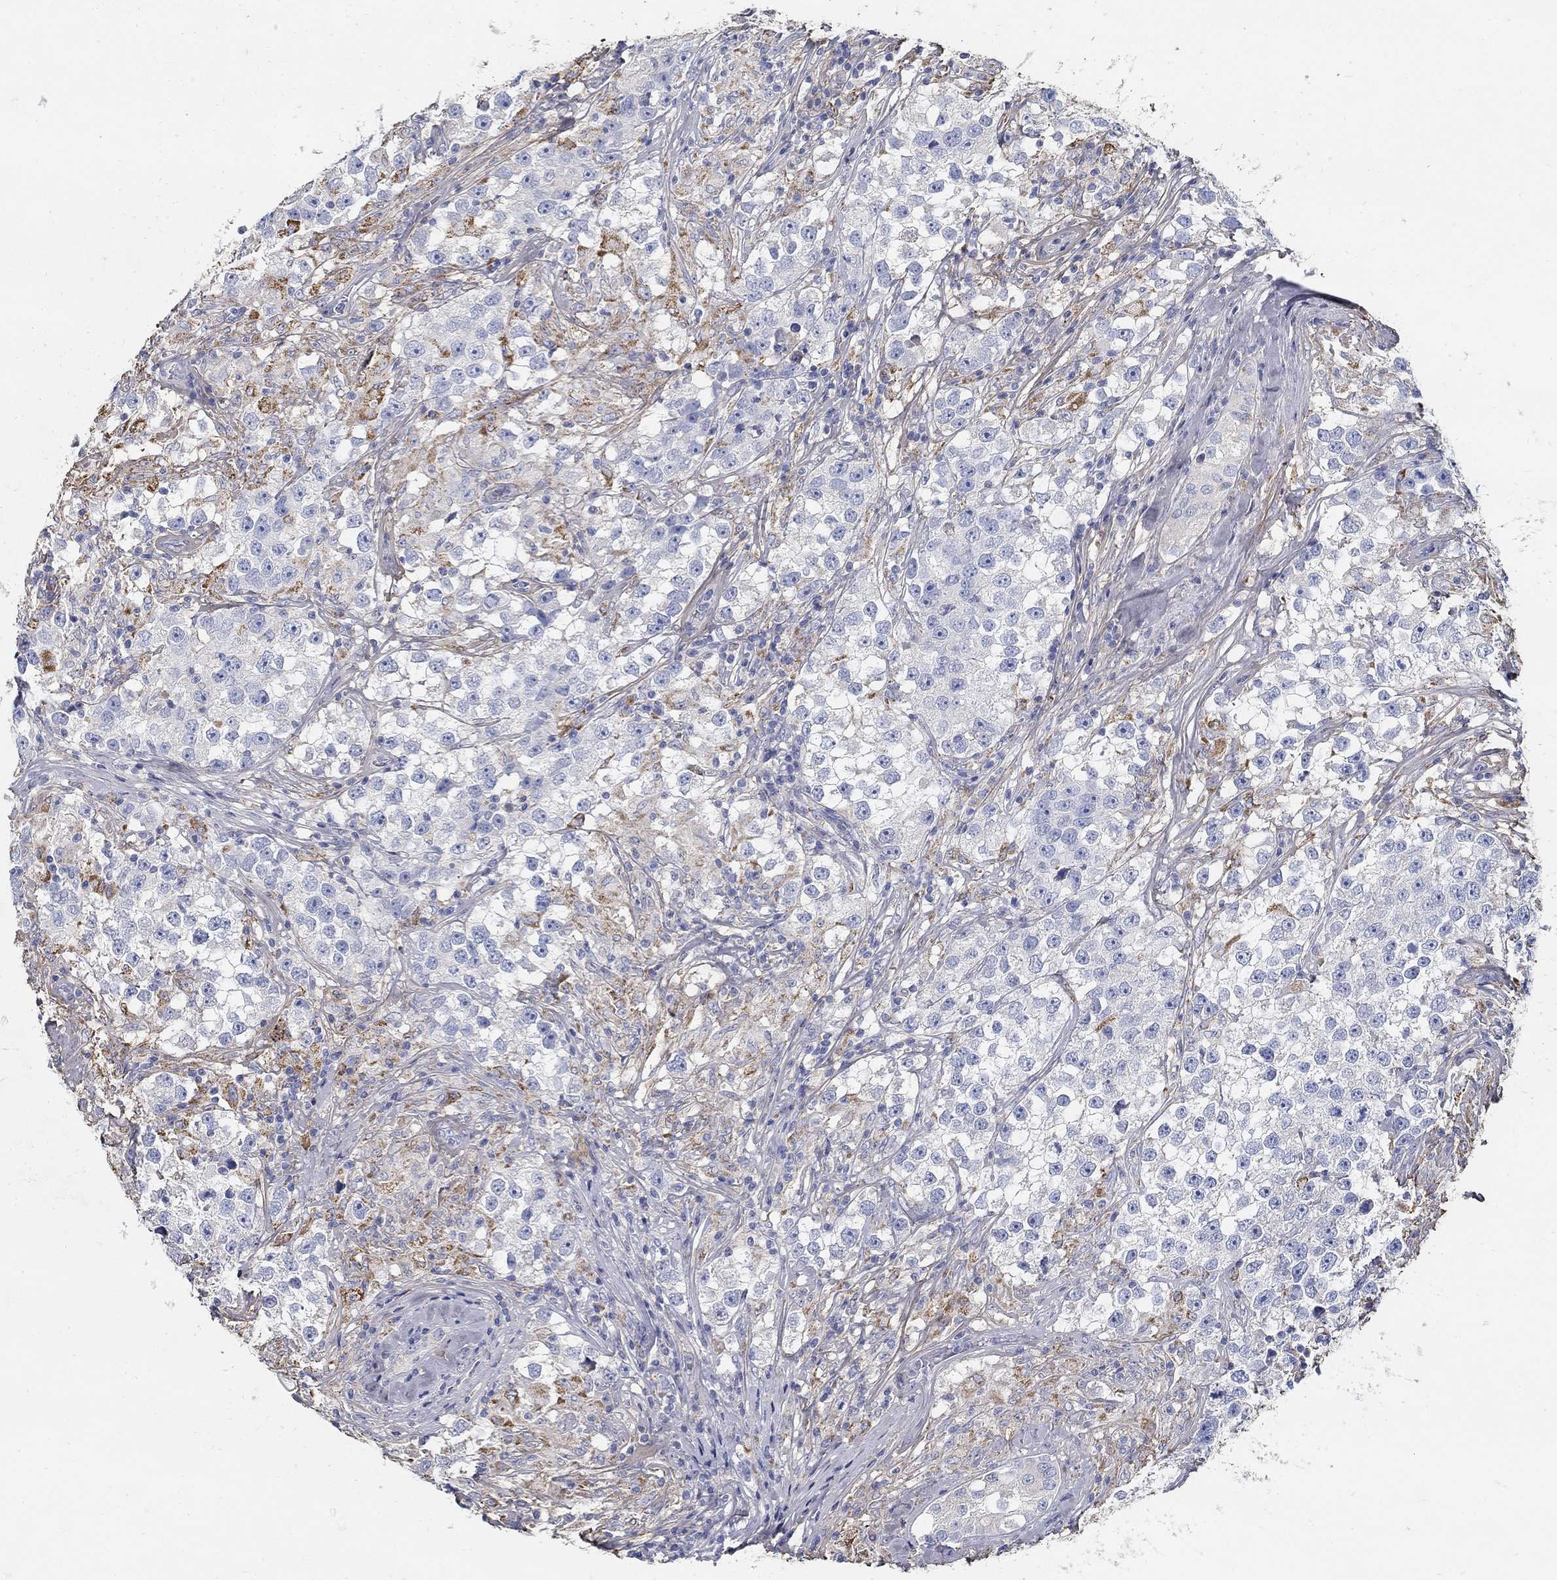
{"staining": {"intensity": "negative", "quantity": "none", "location": "none"}, "tissue": "testis cancer", "cell_type": "Tumor cells", "image_type": "cancer", "snomed": [{"axis": "morphology", "description": "Seminoma, NOS"}, {"axis": "topography", "description": "Testis"}], "caption": "A photomicrograph of testis seminoma stained for a protein reveals no brown staining in tumor cells.", "gene": "TGFBI", "patient": {"sex": "male", "age": 46}}